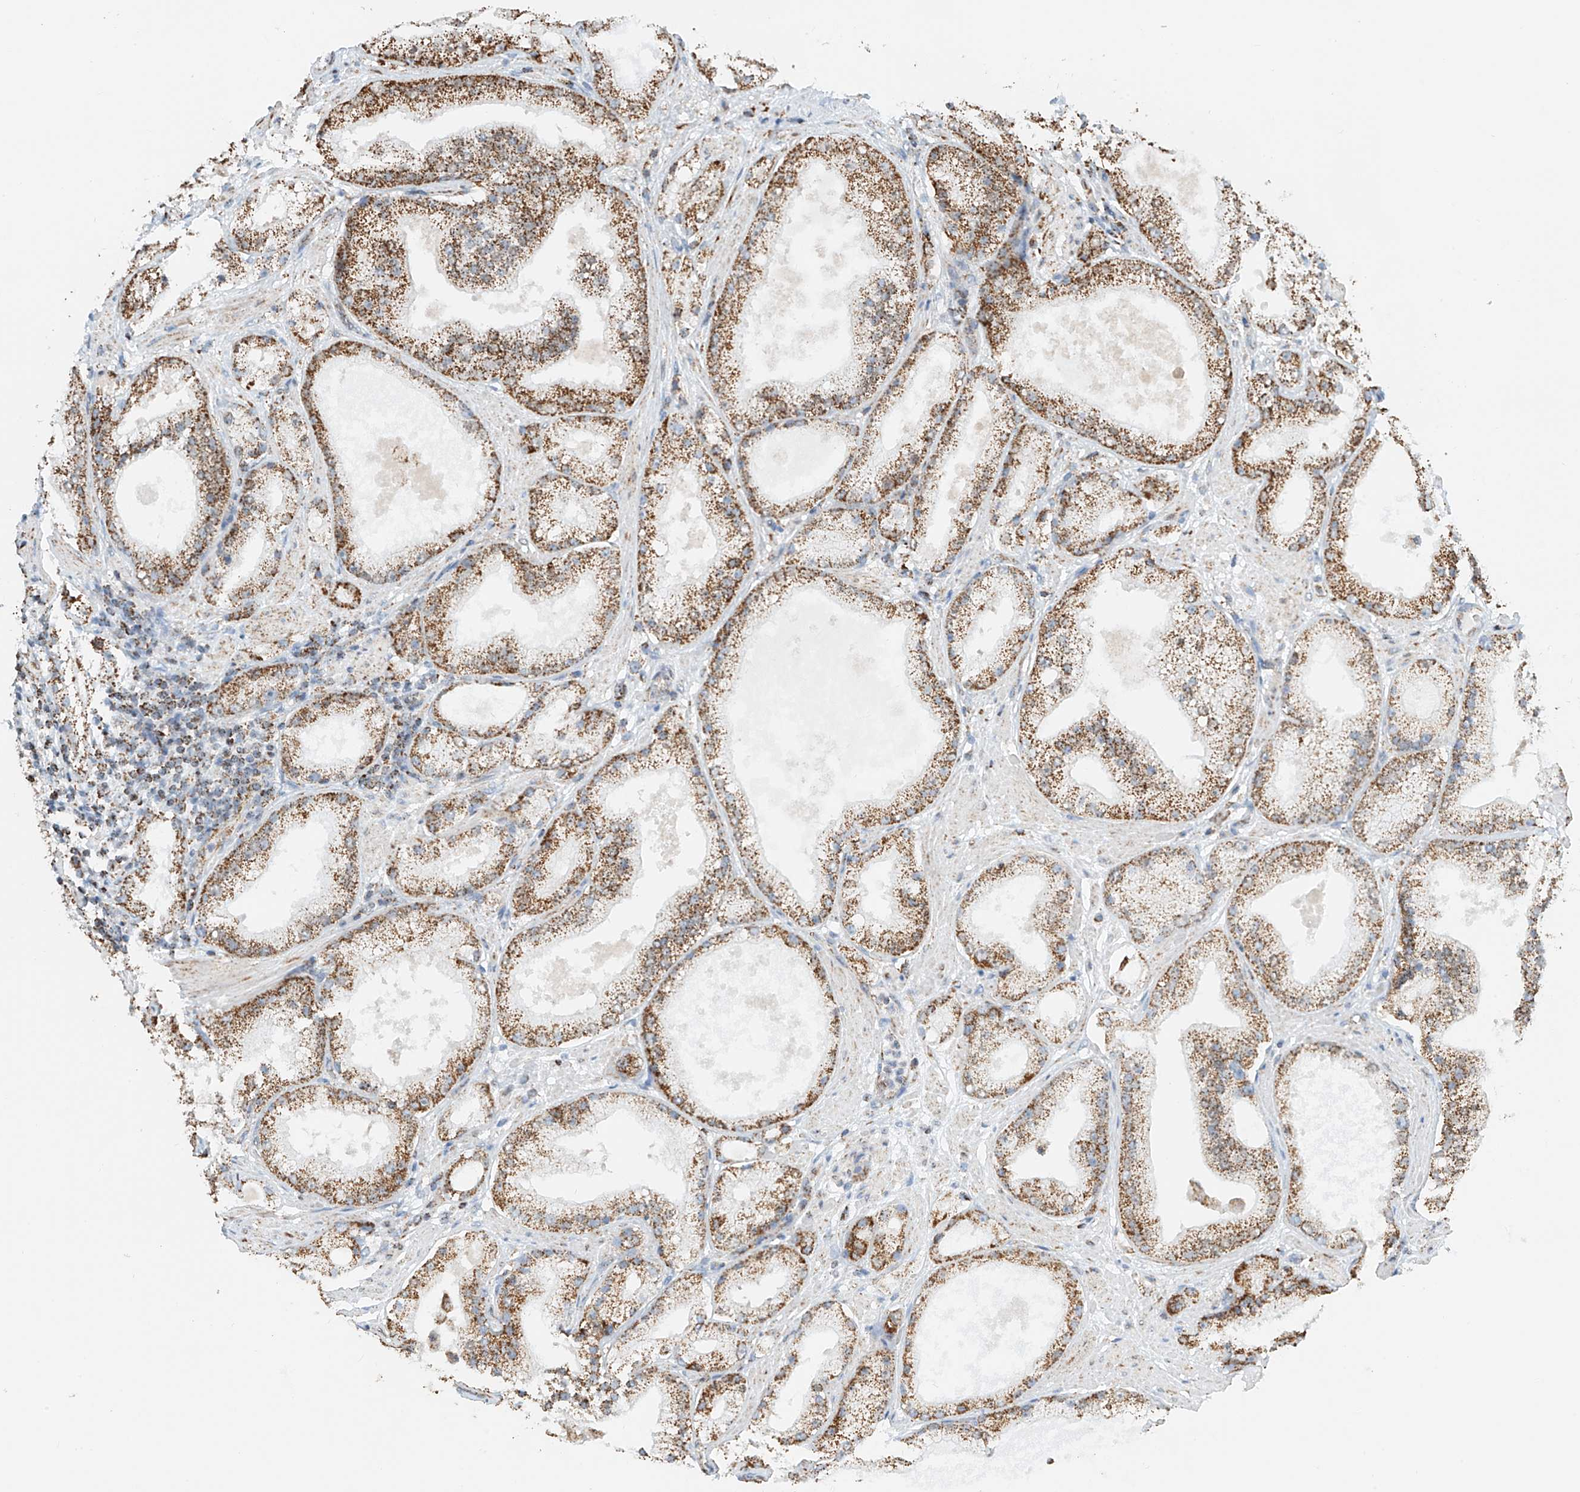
{"staining": {"intensity": "moderate", "quantity": ">75%", "location": "cytoplasmic/membranous"}, "tissue": "prostate cancer", "cell_type": "Tumor cells", "image_type": "cancer", "snomed": [{"axis": "morphology", "description": "Adenocarcinoma, Low grade"}, {"axis": "topography", "description": "Prostate"}], "caption": "Prostate cancer was stained to show a protein in brown. There is medium levels of moderate cytoplasmic/membranous positivity in about >75% of tumor cells.", "gene": "PPA2", "patient": {"sex": "male", "age": 67}}